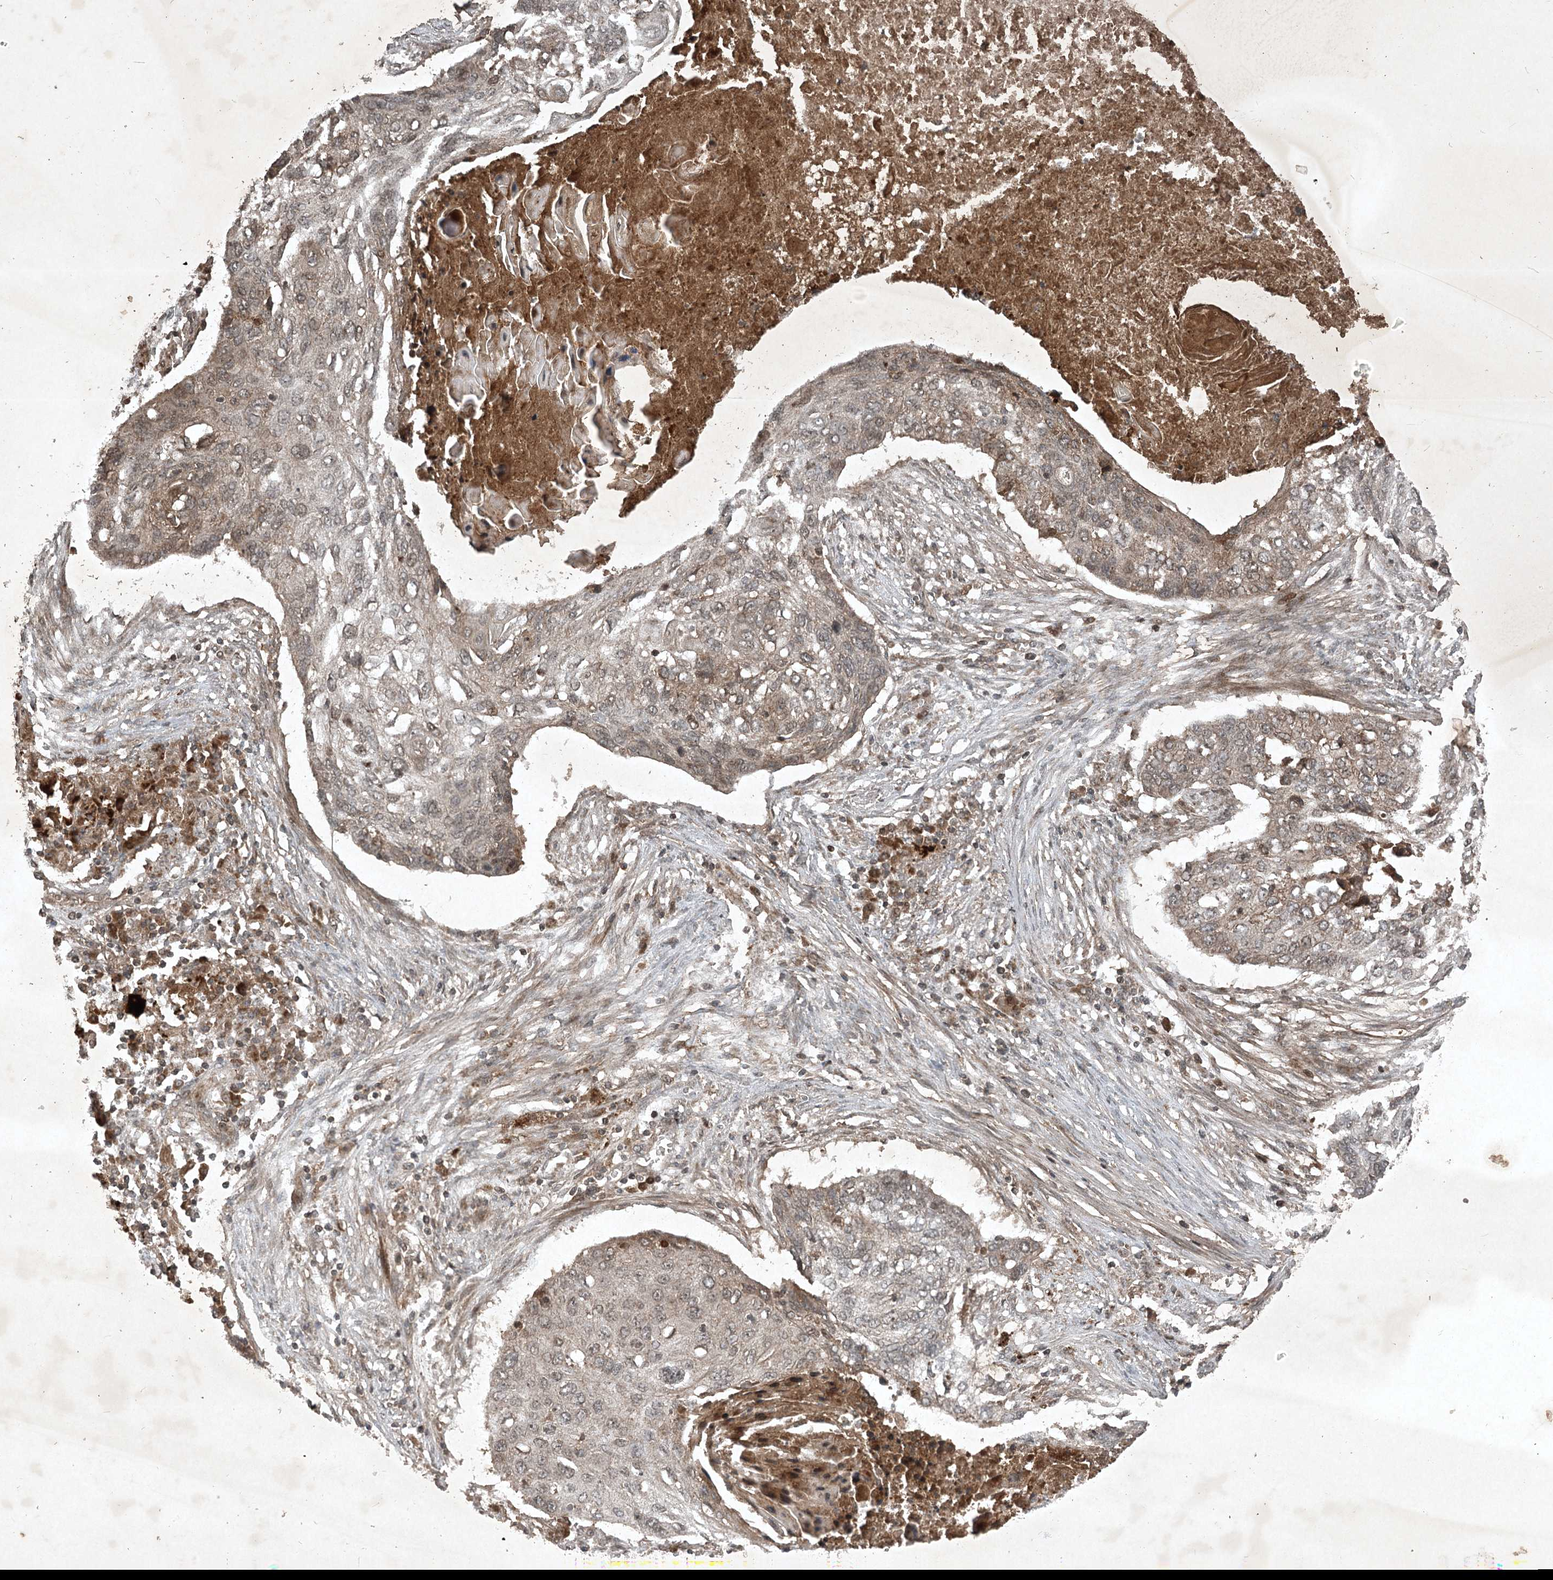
{"staining": {"intensity": "weak", "quantity": "25%-75%", "location": "cytoplasmic/membranous"}, "tissue": "lung cancer", "cell_type": "Tumor cells", "image_type": "cancer", "snomed": [{"axis": "morphology", "description": "Squamous cell carcinoma, NOS"}, {"axis": "topography", "description": "Lung"}], "caption": "Protein staining of lung cancer tissue shows weak cytoplasmic/membranous expression in approximately 25%-75% of tumor cells.", "gene": "UNC93A", "patient": {"sex": "female", "age": 63}}